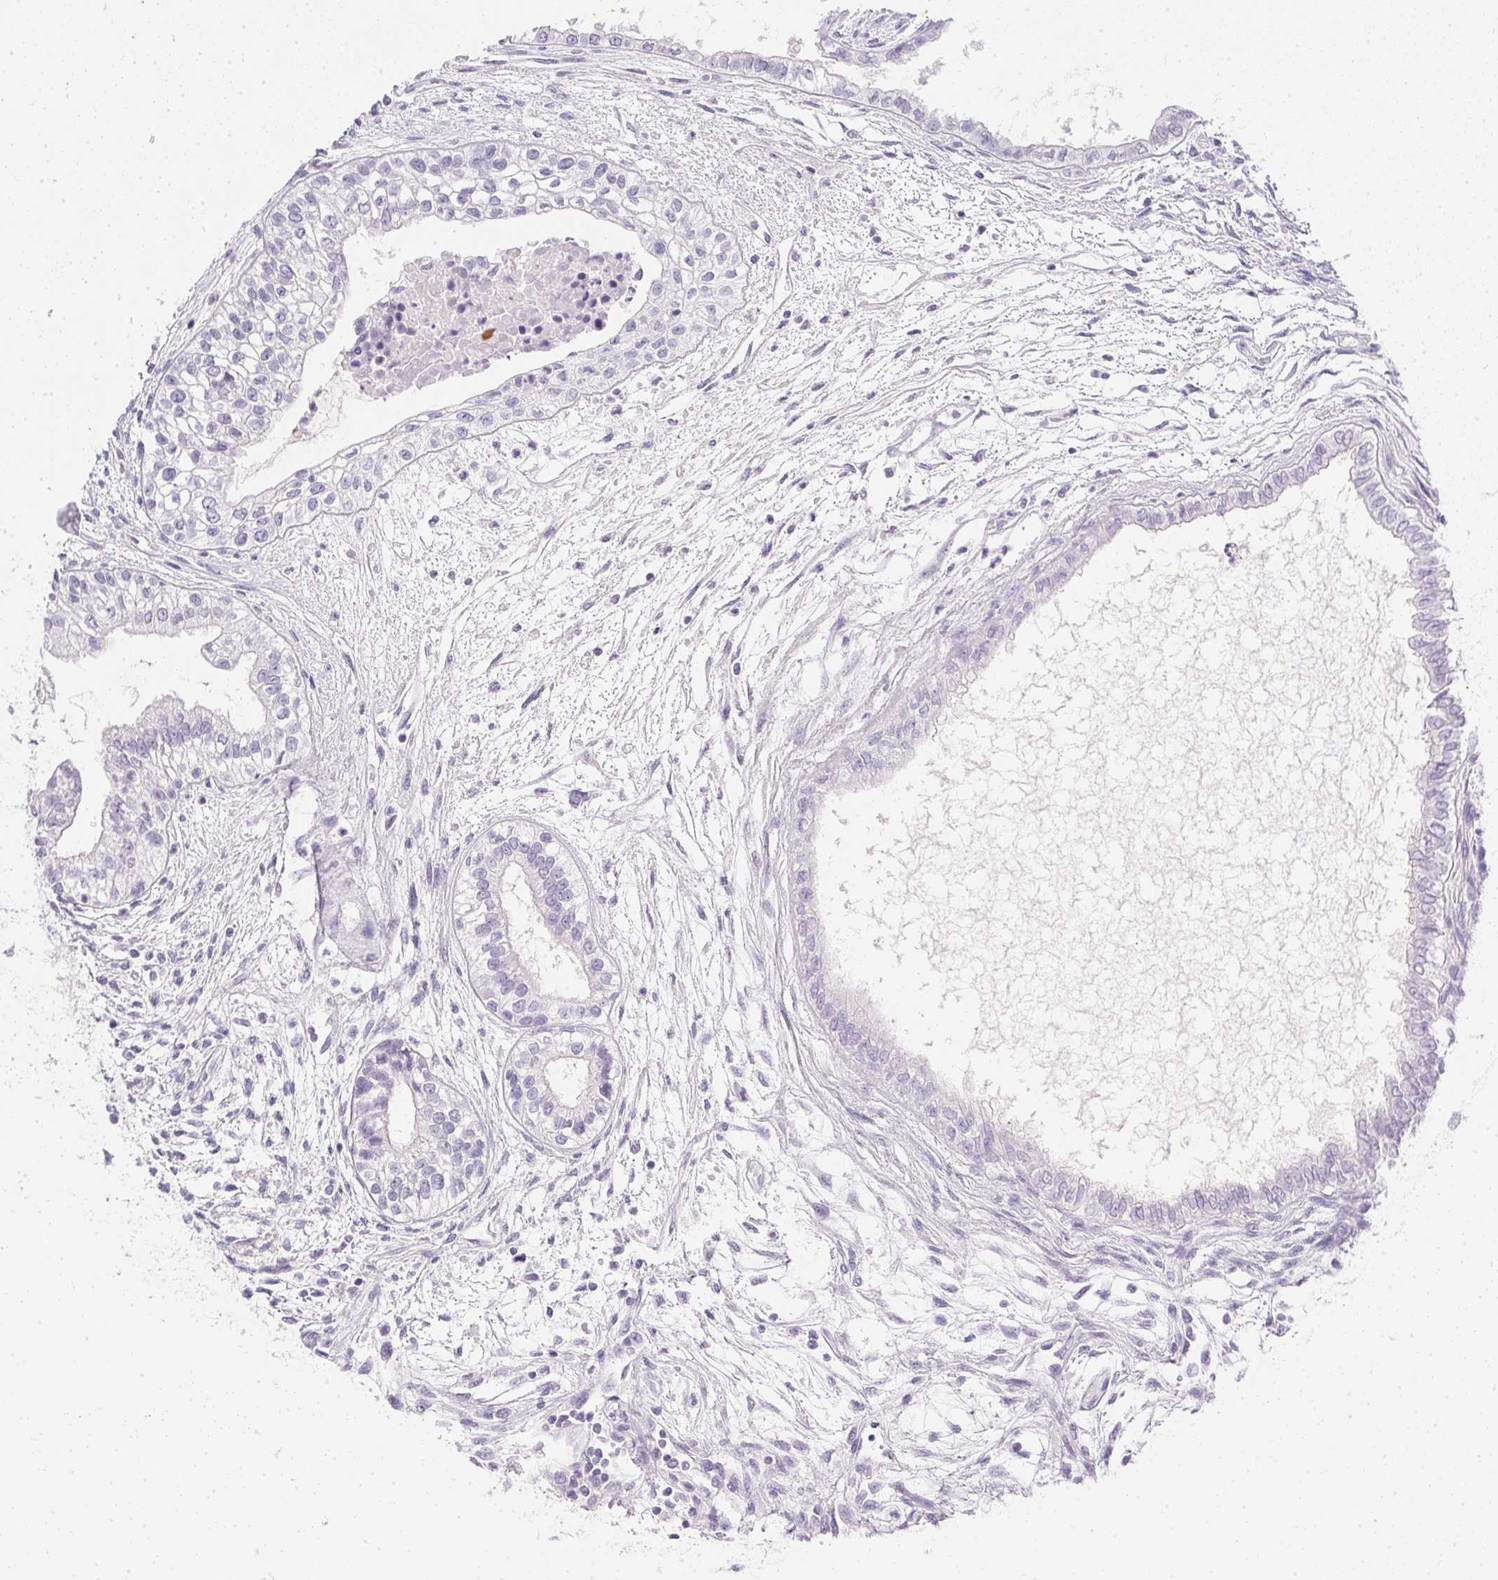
{"staining": {"intensity": "negative", "quantity": "none", "location": "none"}, "tissue": "testis cancer", "cell_type": "Tumor cells", "image_type": "cancer", "snomed": [{"axis": "morphology", "description": "Carcinoma, Embryonal, NOS"}, {"axis": "topography", "description": "Testis"}], "caption": "Tumor cells are negative for protein expression in human testis embryonal carcinoma. (DAB (3,3'-diaminobenzidine) immunohistochemistry (IHC) visualized using brightfield microscopy, high magnification).", "gene": "PPY", "patient": {"sex": "male", "age": 37}}